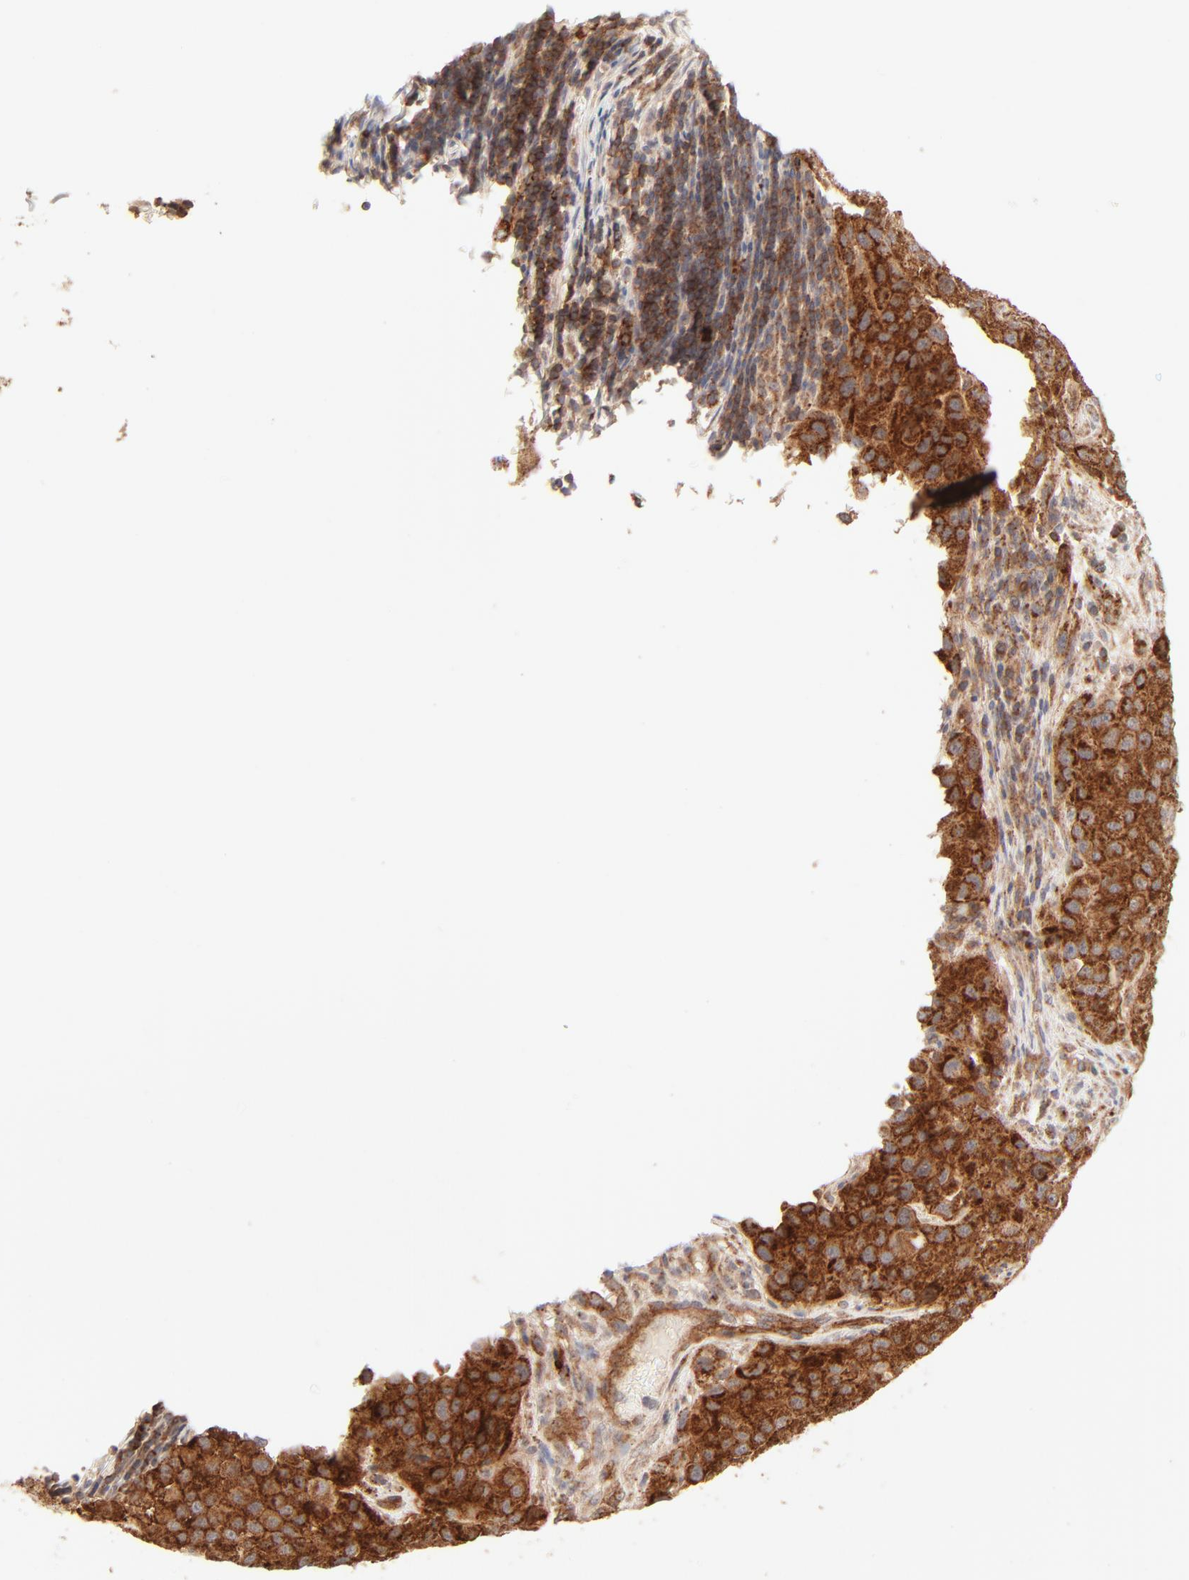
{"staining": {"intensity": "strong", "quantity": ">75%", "location": "cytoplasmic/membranous"}, "tissue": "melanoma", "cell_type": "Tumor cells", "image_type": "cancer", "snomed": [{"axis": "morphology", "description": "Malignant melanoma, Metastatic site"}, {"axis": "topography", "description": "Lymph node"}], "caption": "A micrograph showing strong cytoplasmic/membranous positivity in about >75% of tumor cells in malignant melanoma (metastatic site), as visualized by brown immunohistochemical staining.", "gene": "CSPG4", "patient": {"sex": "male", "age": 61}}